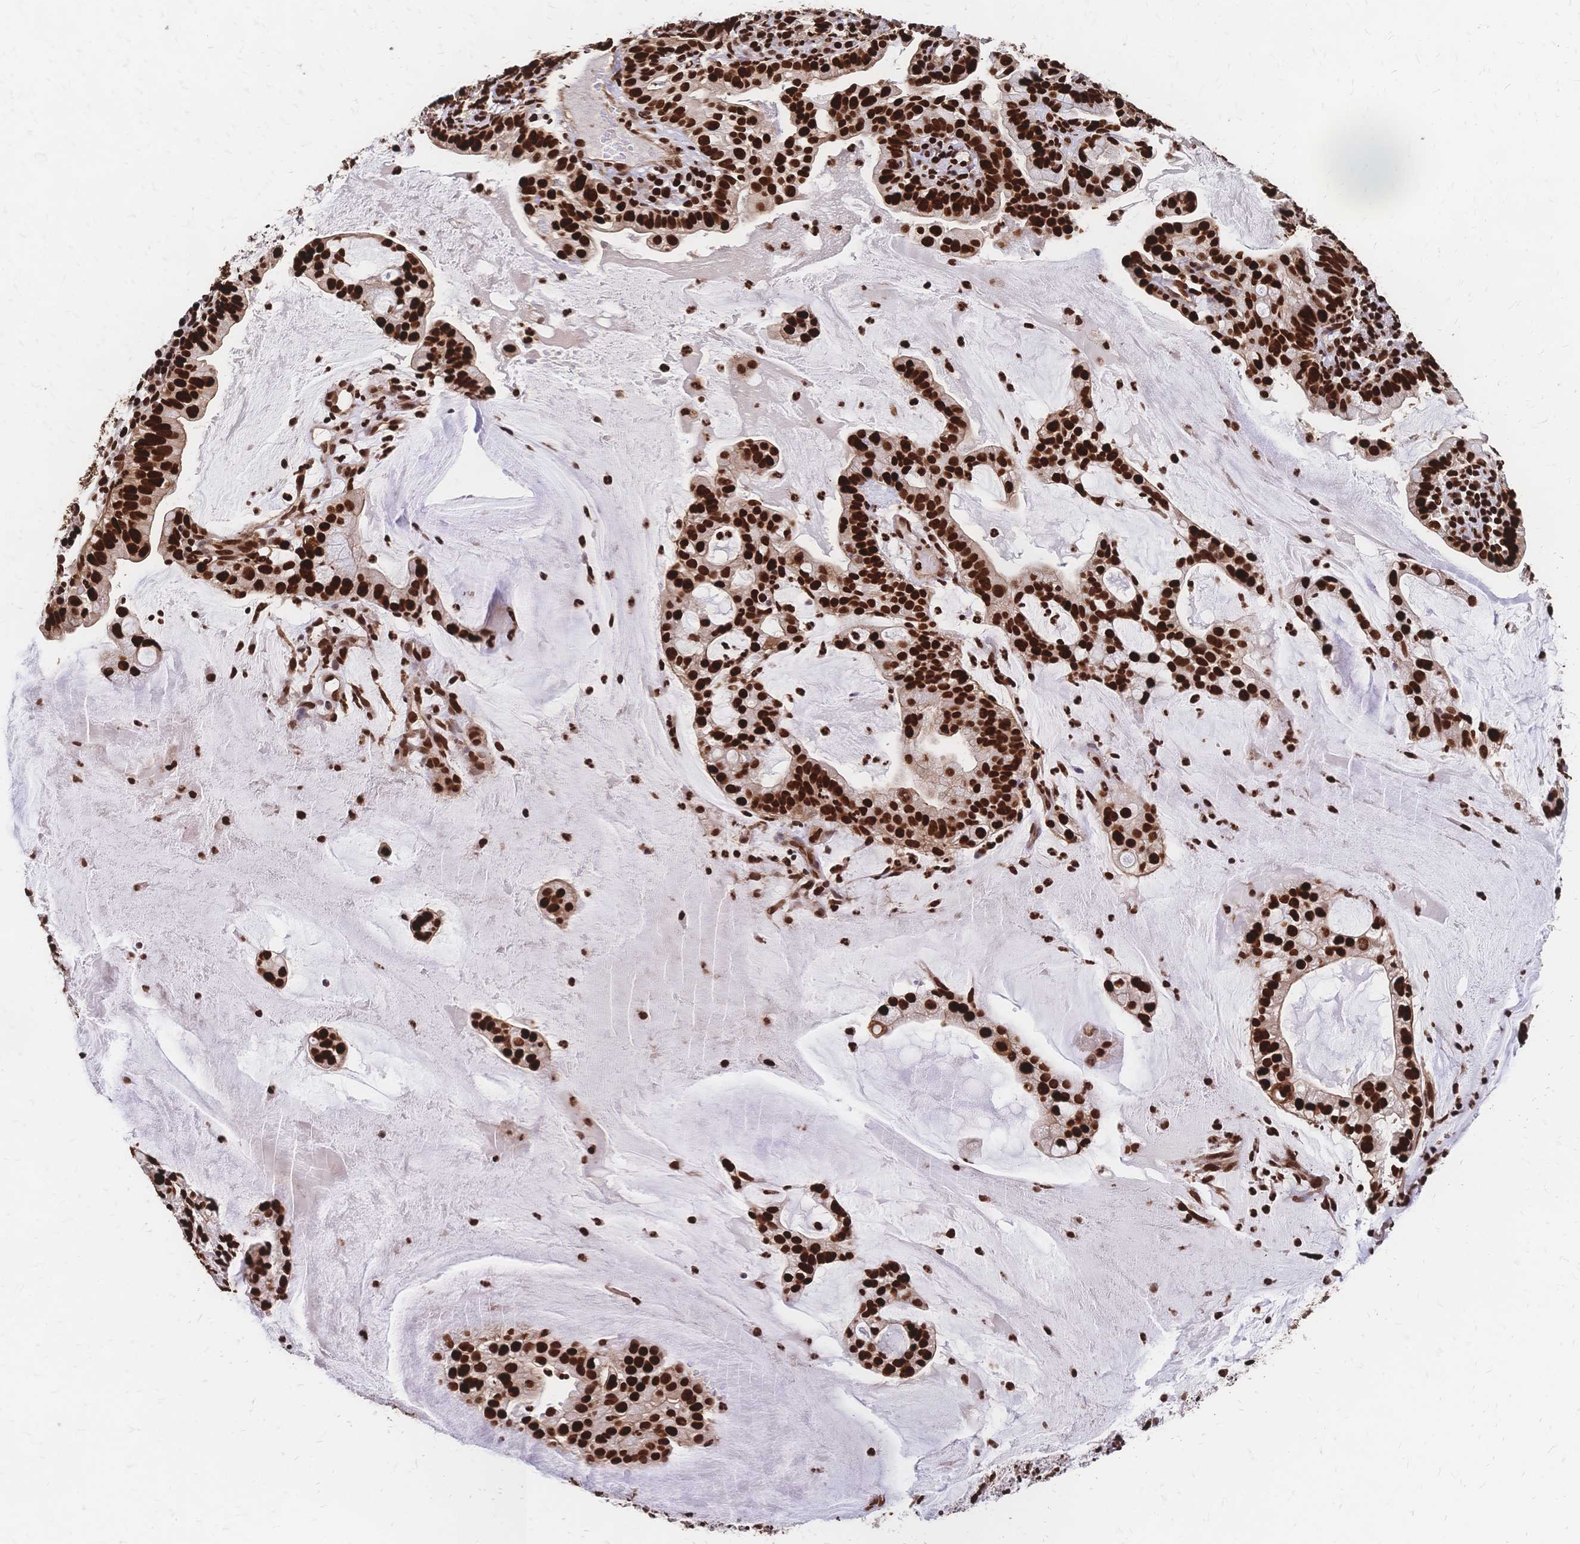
{"staining": {"intensity": "strong", "quantity": ">75%", "location": "nuclear"}, "tissue": "cervical cancer", "cell_type": "Tumor cells", "image_type": "cancer", "snomed": [{"axis": "morphology", "description": "Adenocarcinoma, NOS"}, {"axis": "topography", "description": "Cervix"}], "caption": "An image of adenocarcinoma (cervical) stained for a protein displays strong nuclear brown staining in tumor cells.", "gene": "HDGF", "patient": {"sex": "female", "age": 41}}